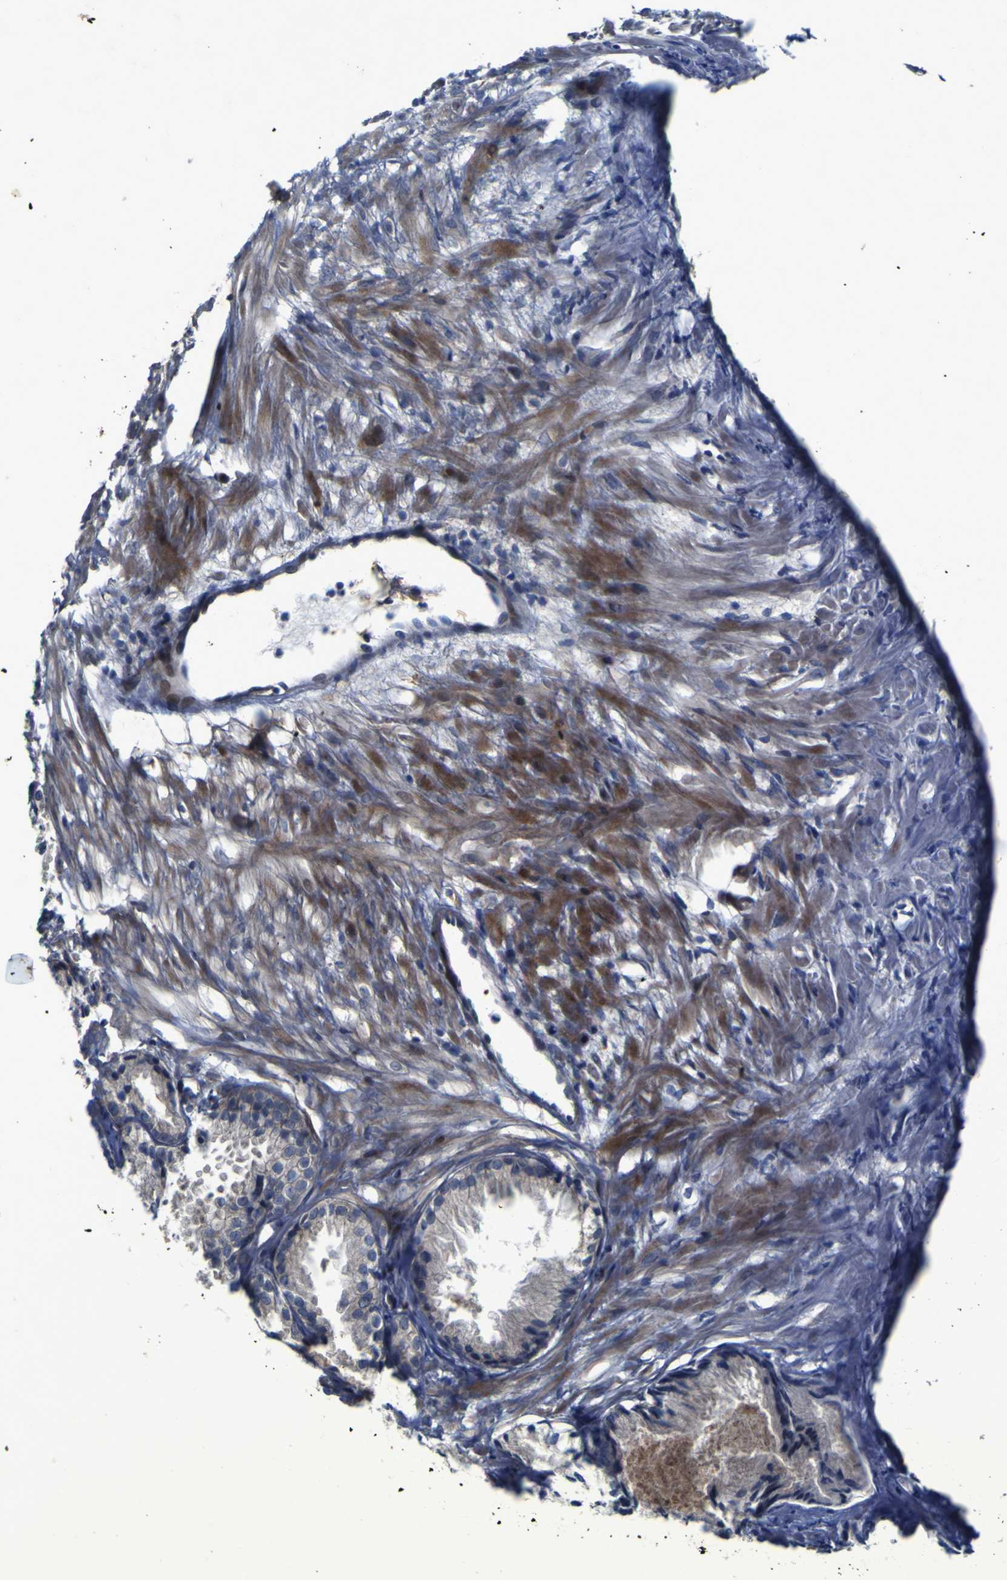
{"staining": {"intensity": "negative", "quantity": "none", "location": "none"}, "tissue": "prostate cancer", "cell_type": "Tumor cells", "image_type": "cancer", "snomed": [{"axis": "morphology", "description": "Adenocarcinoma, Low grade"}, {"axis": "topography", "description": "Prostate"}], "caption": "Tumor cells are negative for protein expression in human prostate cancer. The staining is performed using DAB (3,3'-diaminobenzidine) brown chromogen with nuclei counter-stained in using hematoxylin.", "gene": "NAV1", "patient": {"sex": "male", "age": 72}}